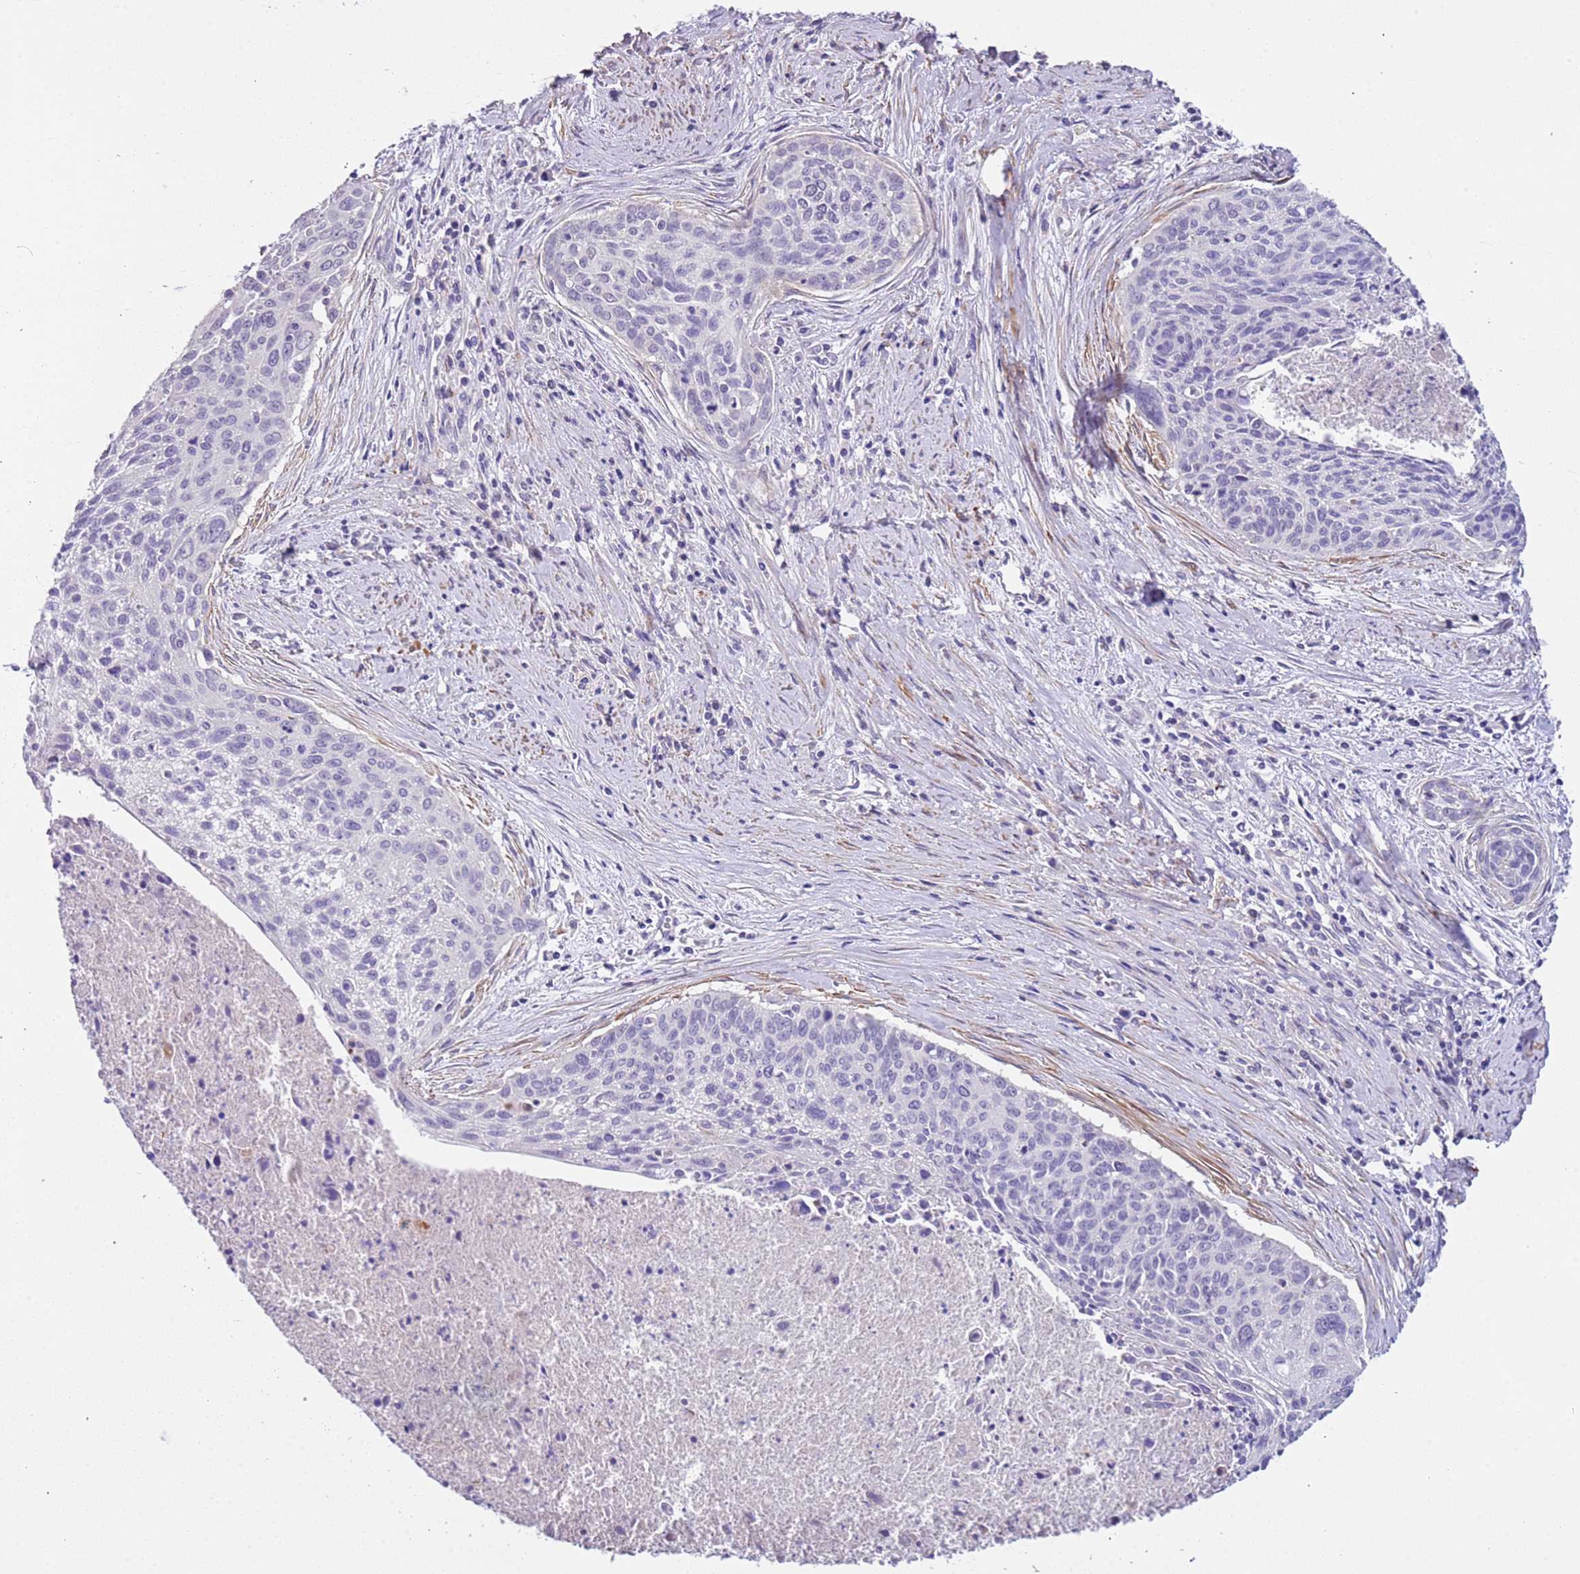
{"staining": {"intensity": "negative", "quantity": "none", "location": "none"}, "tissue": "cervical cancer", "cell_type": "Tumor cells", "image_type": "cancer", "snomed": [{"axis": "morphology", "description": "Squamous cell carcinoma, NOS"}, {"axis": "topography", "description": "Cervix"}], "caption": "Cervical cancer (squamous cell carcinoma) stained for a protein using immunohistochemistry shows no staining tumor cells.", "gene": "PCGF2", "patient": {"sex": "female", "age": 55}}